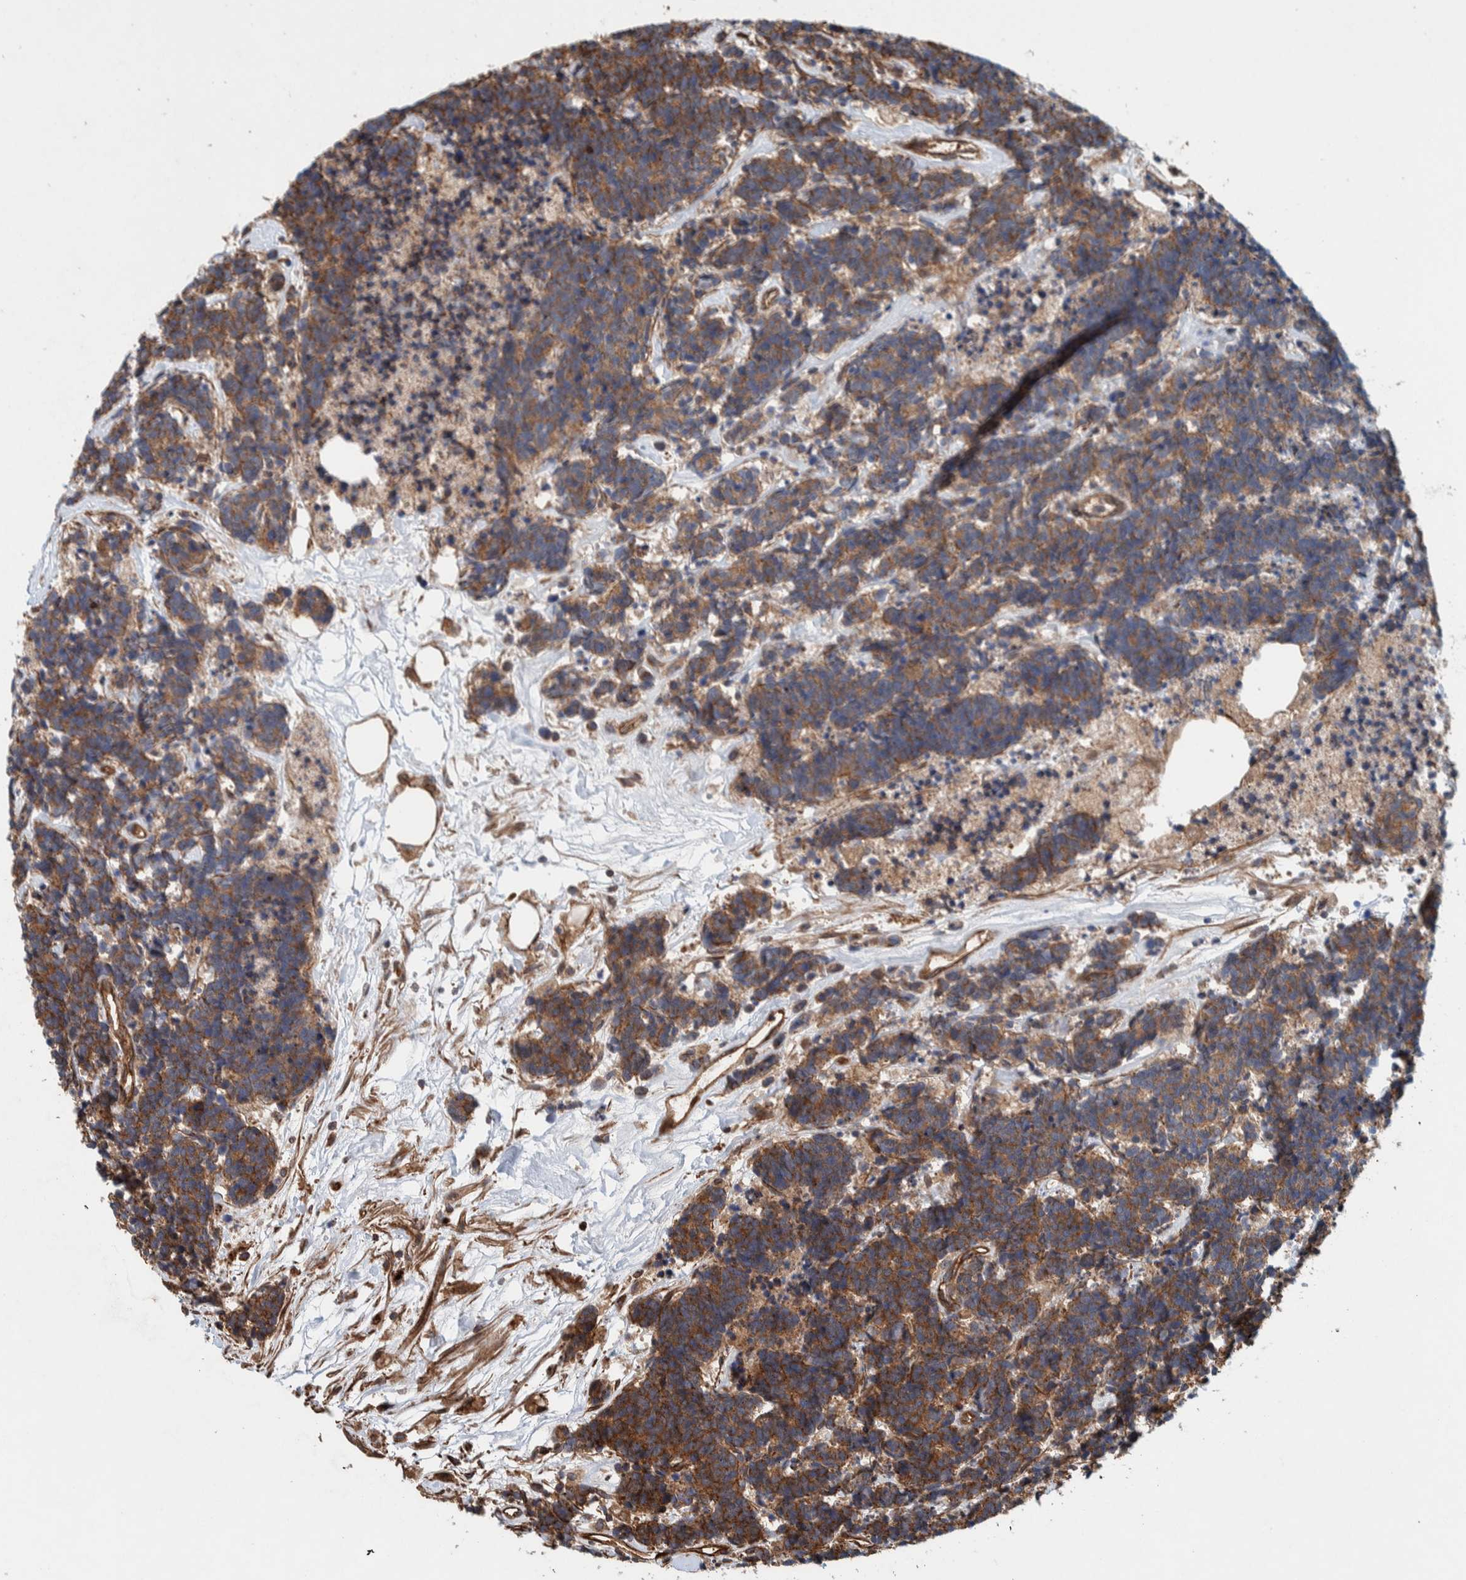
{"staining": {"intensity": "moderate", "quantity": ">75%", "location": "cytoplasmic/membranous"}, "tissue": "carcinoid", "cell_type": "Tumor cells", "image_type": "cancer", "snomed": [{"axis": "morphology", "description": "Carcinoma, NOS"}, {"axis": "morphology", "description": "Carcinoid, malignant, NOS"}, {"axis": "topography", "description": "Urinary bladder"}], "caption": "Protein expression analysis of carcinoid demonstrates moderate cytoplasmic/membranous expression in about >75% of tumor cells.", "gene": "PKD1L1", "patient": {"sex": "male", "age": 57}}